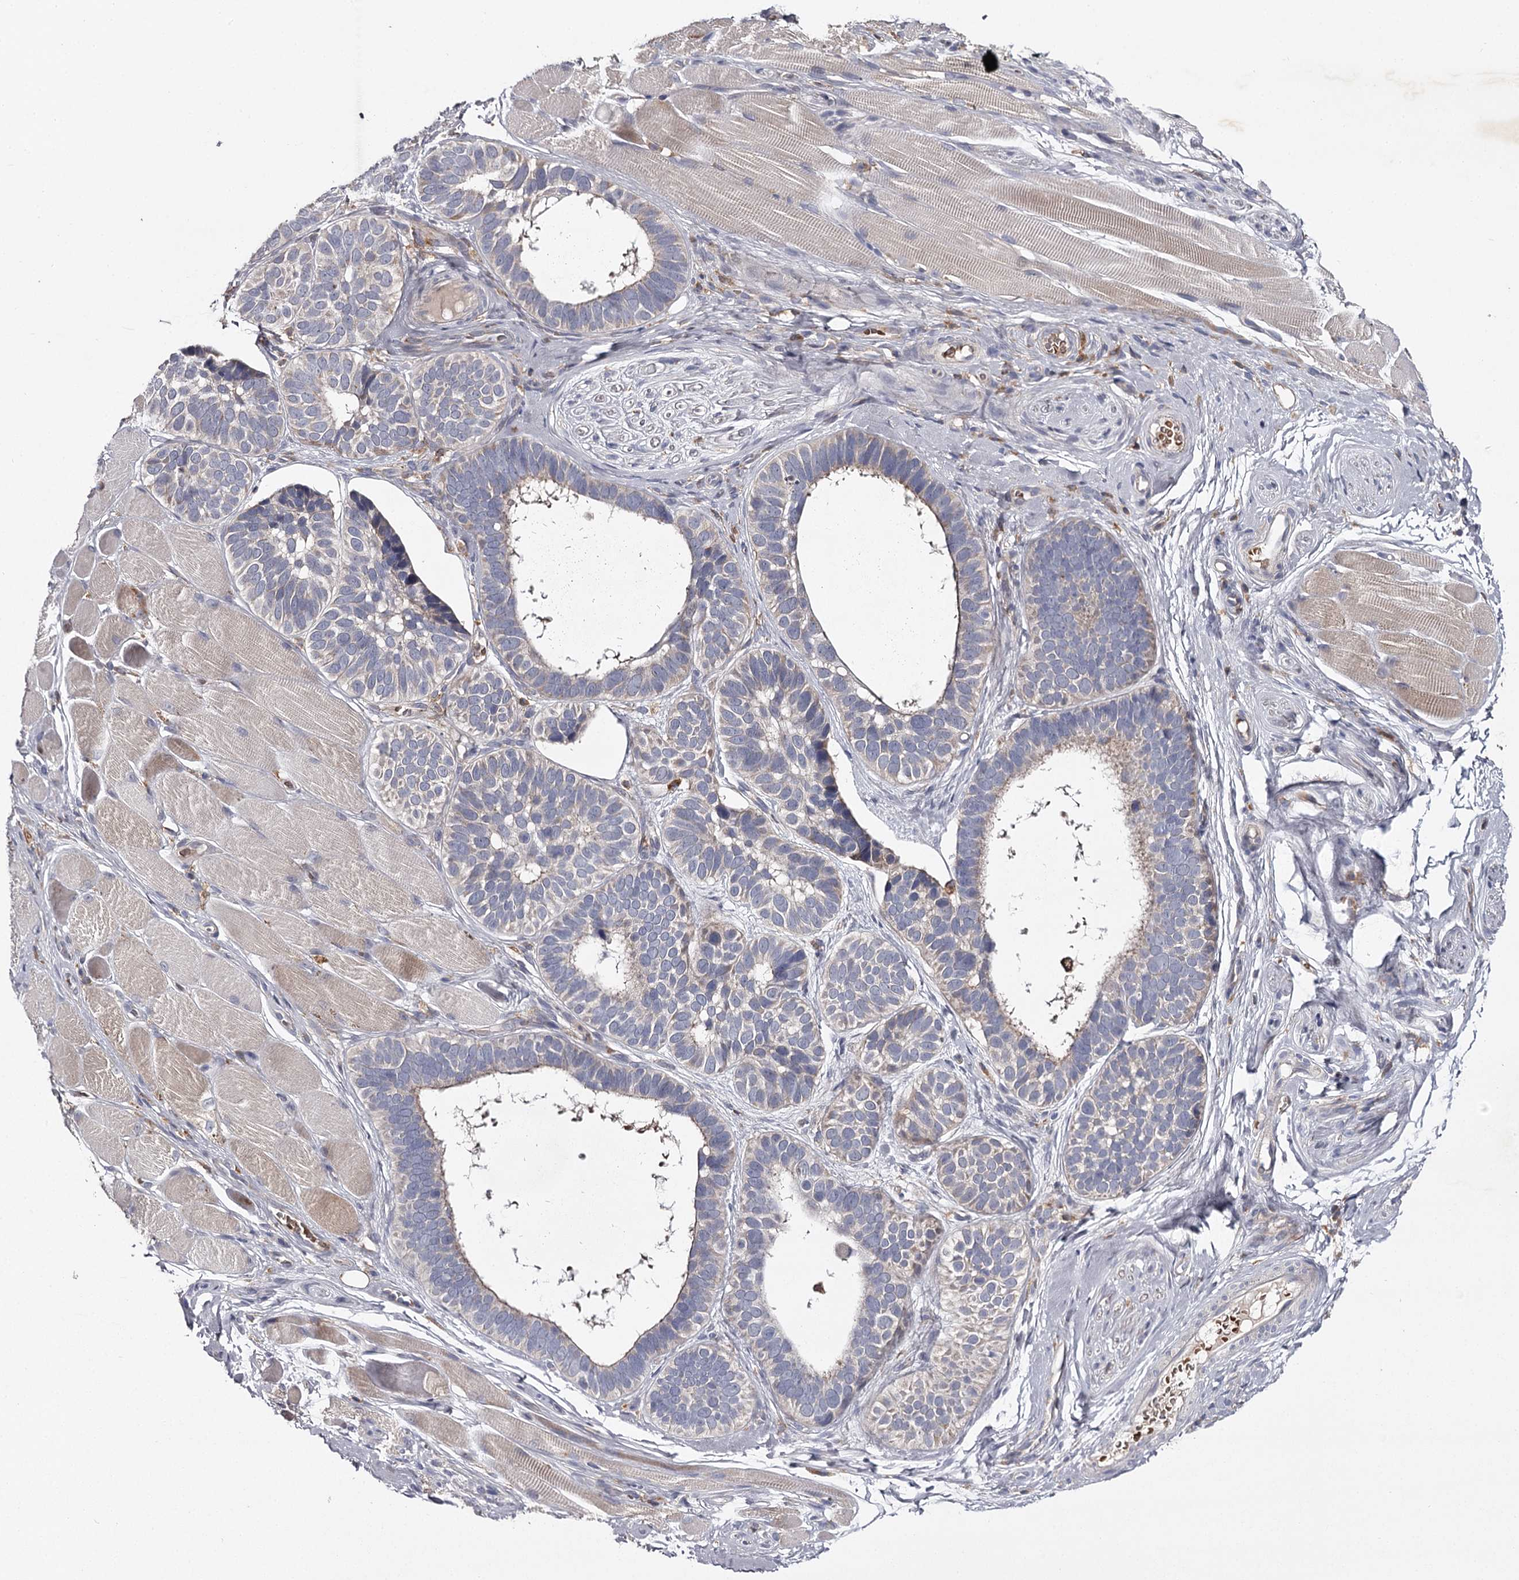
{"staining": {"intensity": "weak", "quantity": "25%-75%", "location": "cytoplasmic/membranous"}, "tissue": "skin cancer", "cell_type": "Tumor cells", "image_type": "cancer", "snomed": [{"axis": "morphology", "description": "Basal cell carcinoma"}, {"axis": "topography", "description": "Skin"}], "caption": "Brown immunohistochemical staining in skin cancer (basal cell carcinoma) demonstrates weak cytoplasmic/membranous expression in approximately 25%-75% of tumor cells.", "gene": "RASSF6", "patient": {"sex": "male", "age": 62}}